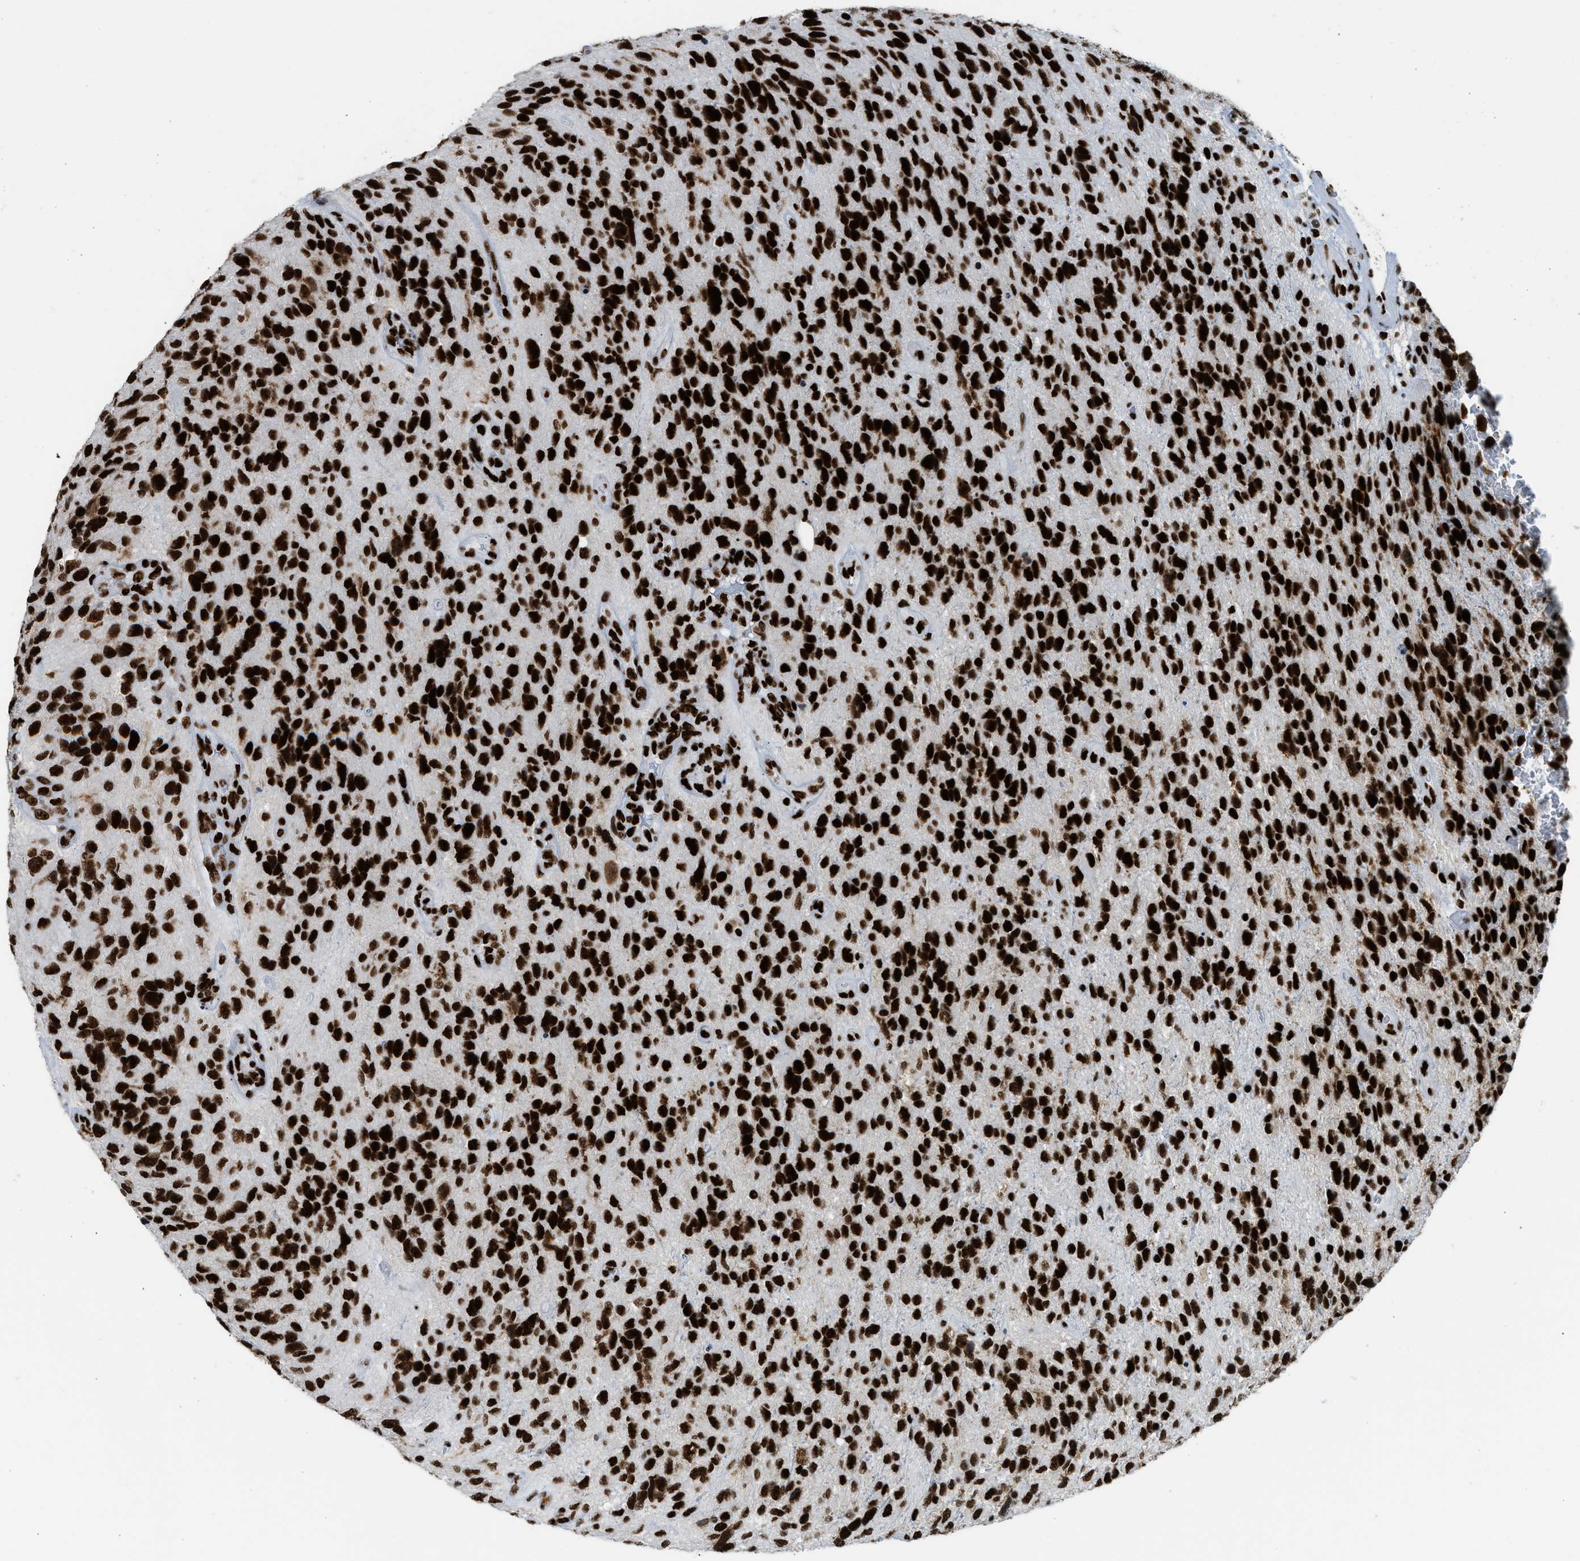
{"staining": {"intensity": "strong", "quantity": ">75%", "location": "nuclear"}, "tissue": "glioma", "cell_type": "Tumor cells", "image_type": "cancer", "snomed": [{"axis": "morphology", "description": "Glioma, malignant, High grade"}, {"axis": "topography", "description": "Brain"}], "caption": "A histopathology image of human malignant glioma (high-grade) stained for a protein reveals strong nuclear brown staining in tumor cells. (Brightfield microscopy of DAB IHC at high magnification).", "gene": "PIF1", "patient": {"sex": "female", "age": 58}}